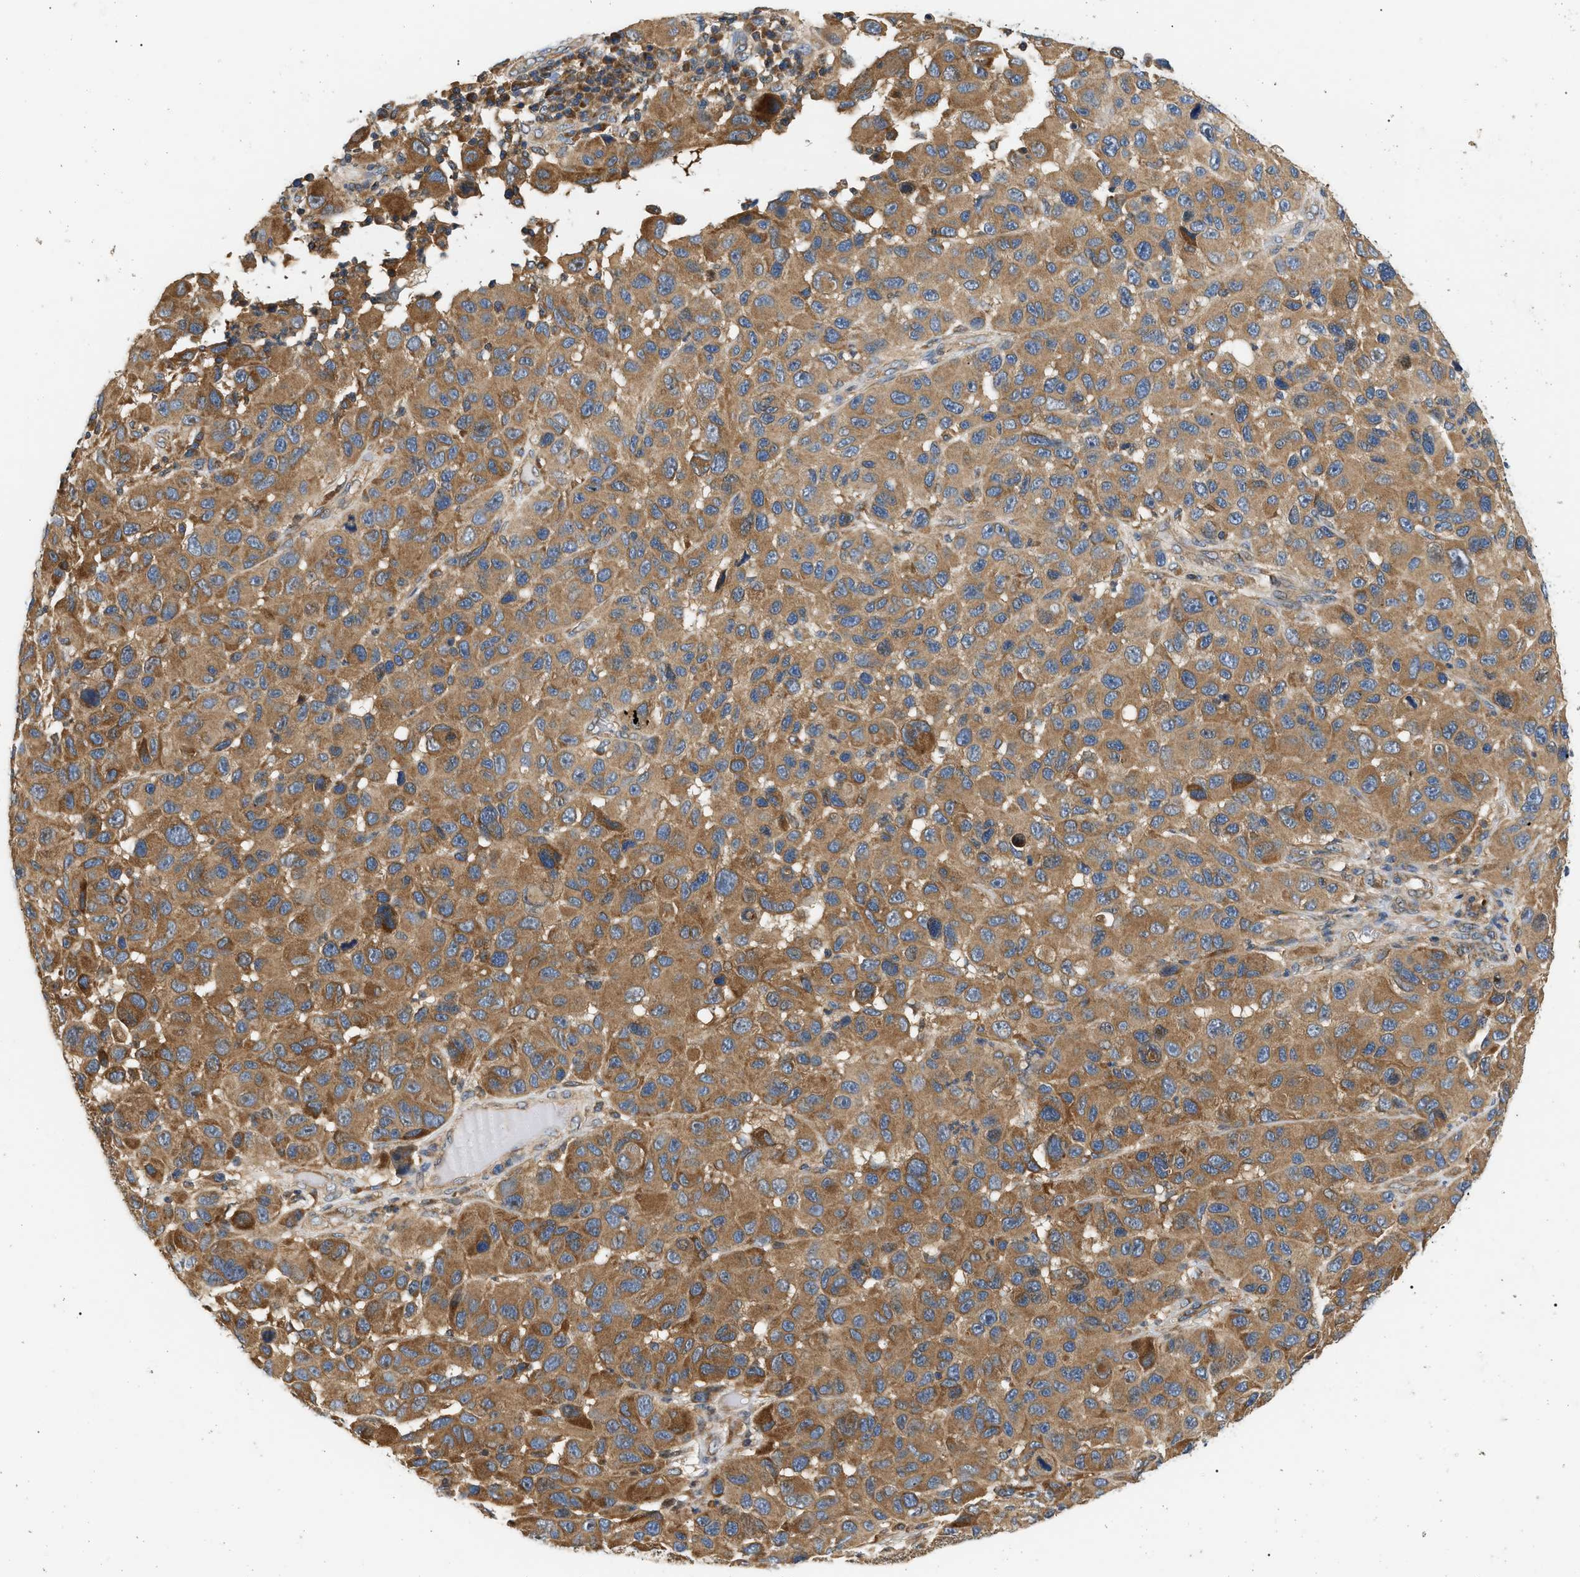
{"staining": {"intensity": "moderate", "quantity": ">75%", "location": "cytoplasmic/membranous"}, "tissue": "melanoma", "cell_type": "Tumor cells", "image_type": "cancer", "snomed": [{"axis": "morphology", "description": "Malignant melanoma, NOS"}, {"axis": "topography", "description": "Skin"}], "caption": "Protein staining demonstrates moderate cytoplasmic/membranous expression in approximately >75% of tumor cells in malignant melanoma. The protein of interest is shown in brown color, while the nuclei are stained blue.", "gene": "PPM1B", "patient": {"sex": "male", "age": 53}}